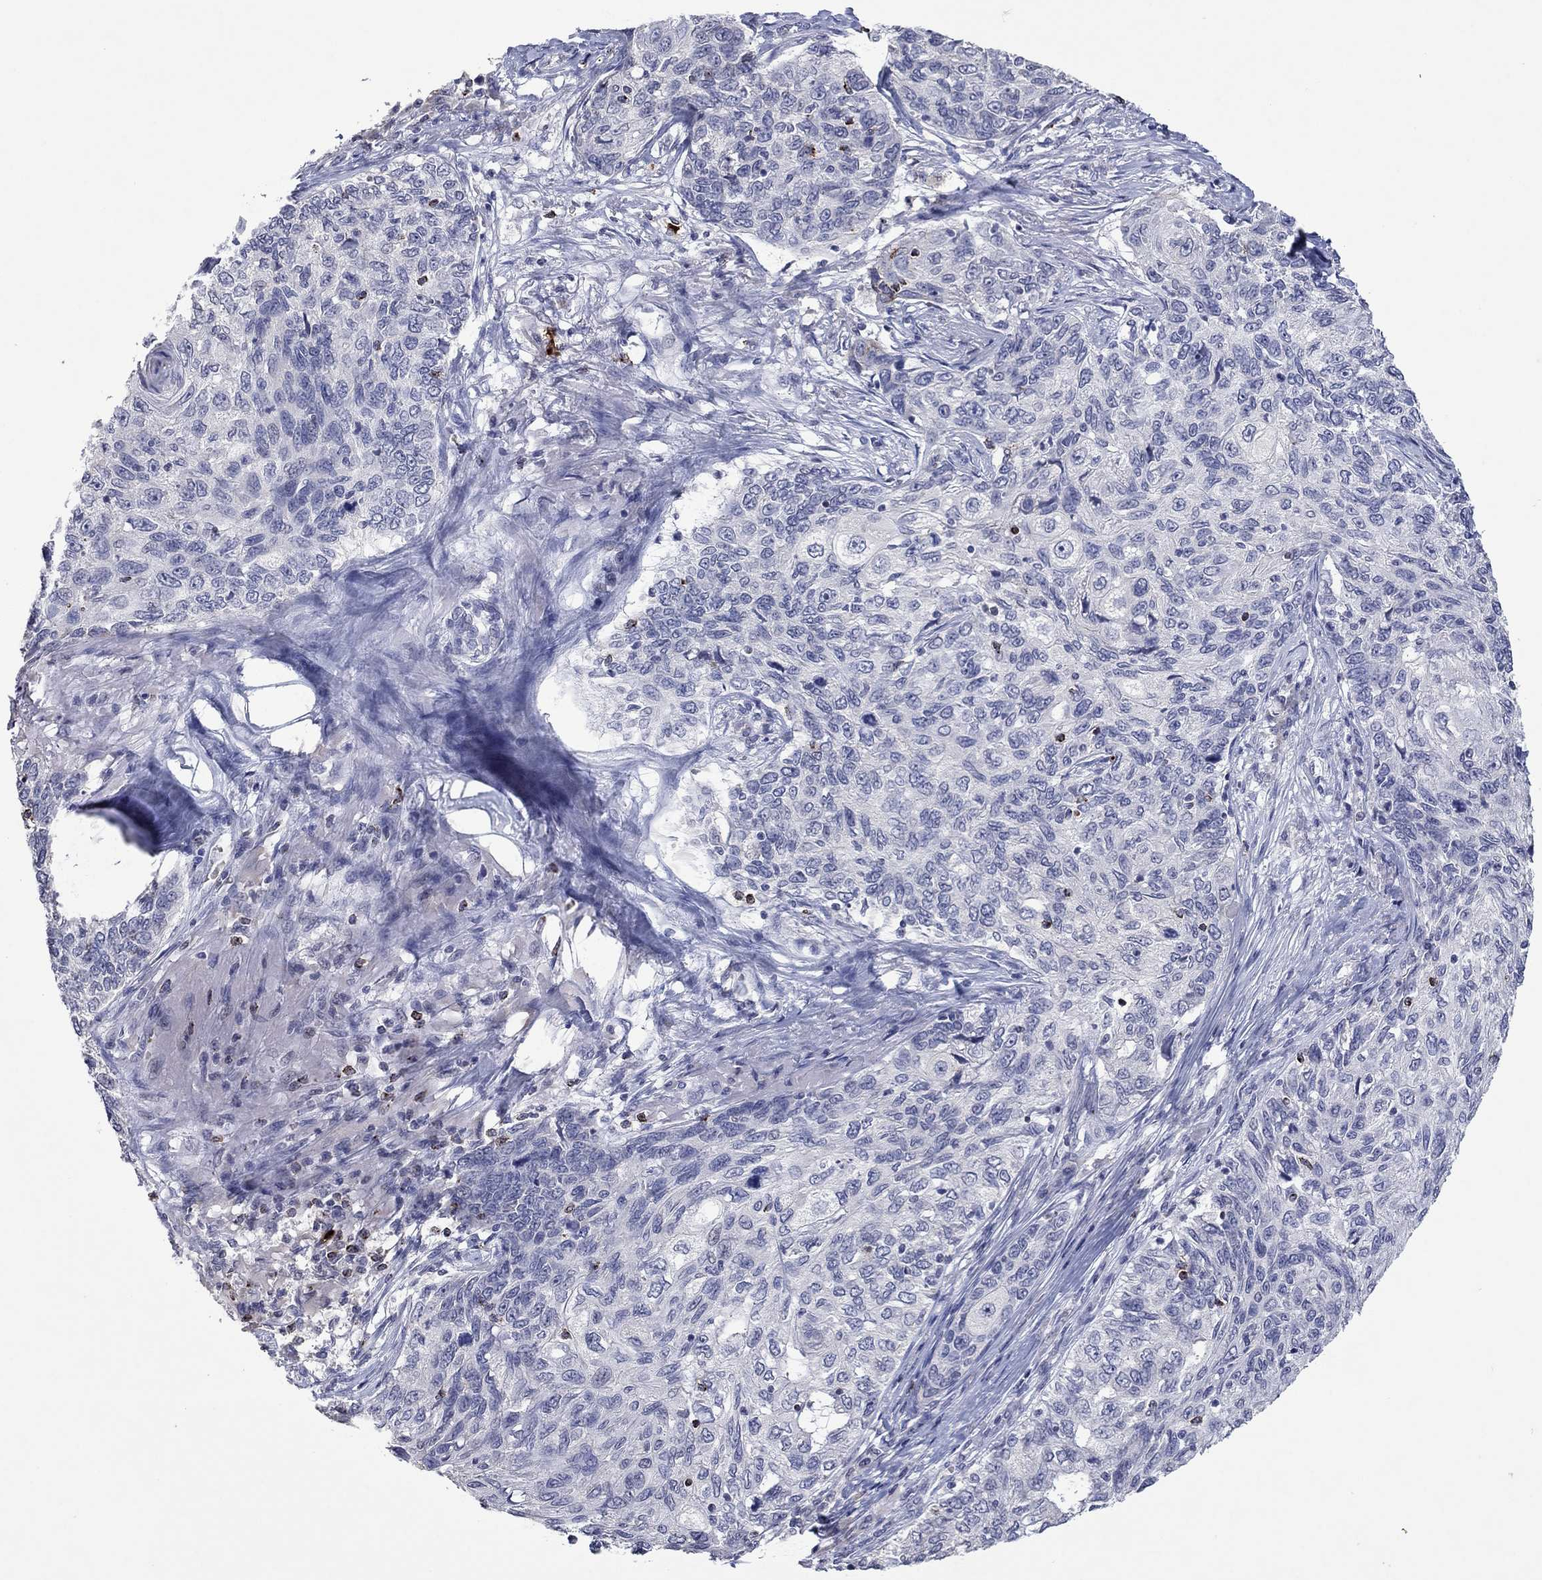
{"staining": {"intensity": "negative", "quantity": "none", "location": "none"}, "tissue": "skin cancer", "cell_type": "Tumor cells", "image_type": "cancer", "snomed": [{"axis": "morphology", "description": "Squamous cell carcinoma, NOS"}, {"axis": "topography", "description": "Skin"}], "caption": "Tumor cells are negative for protein expression in human skin cancer.", "gene": "CCL5", "patient": {"sex": "male", "age": 92}}